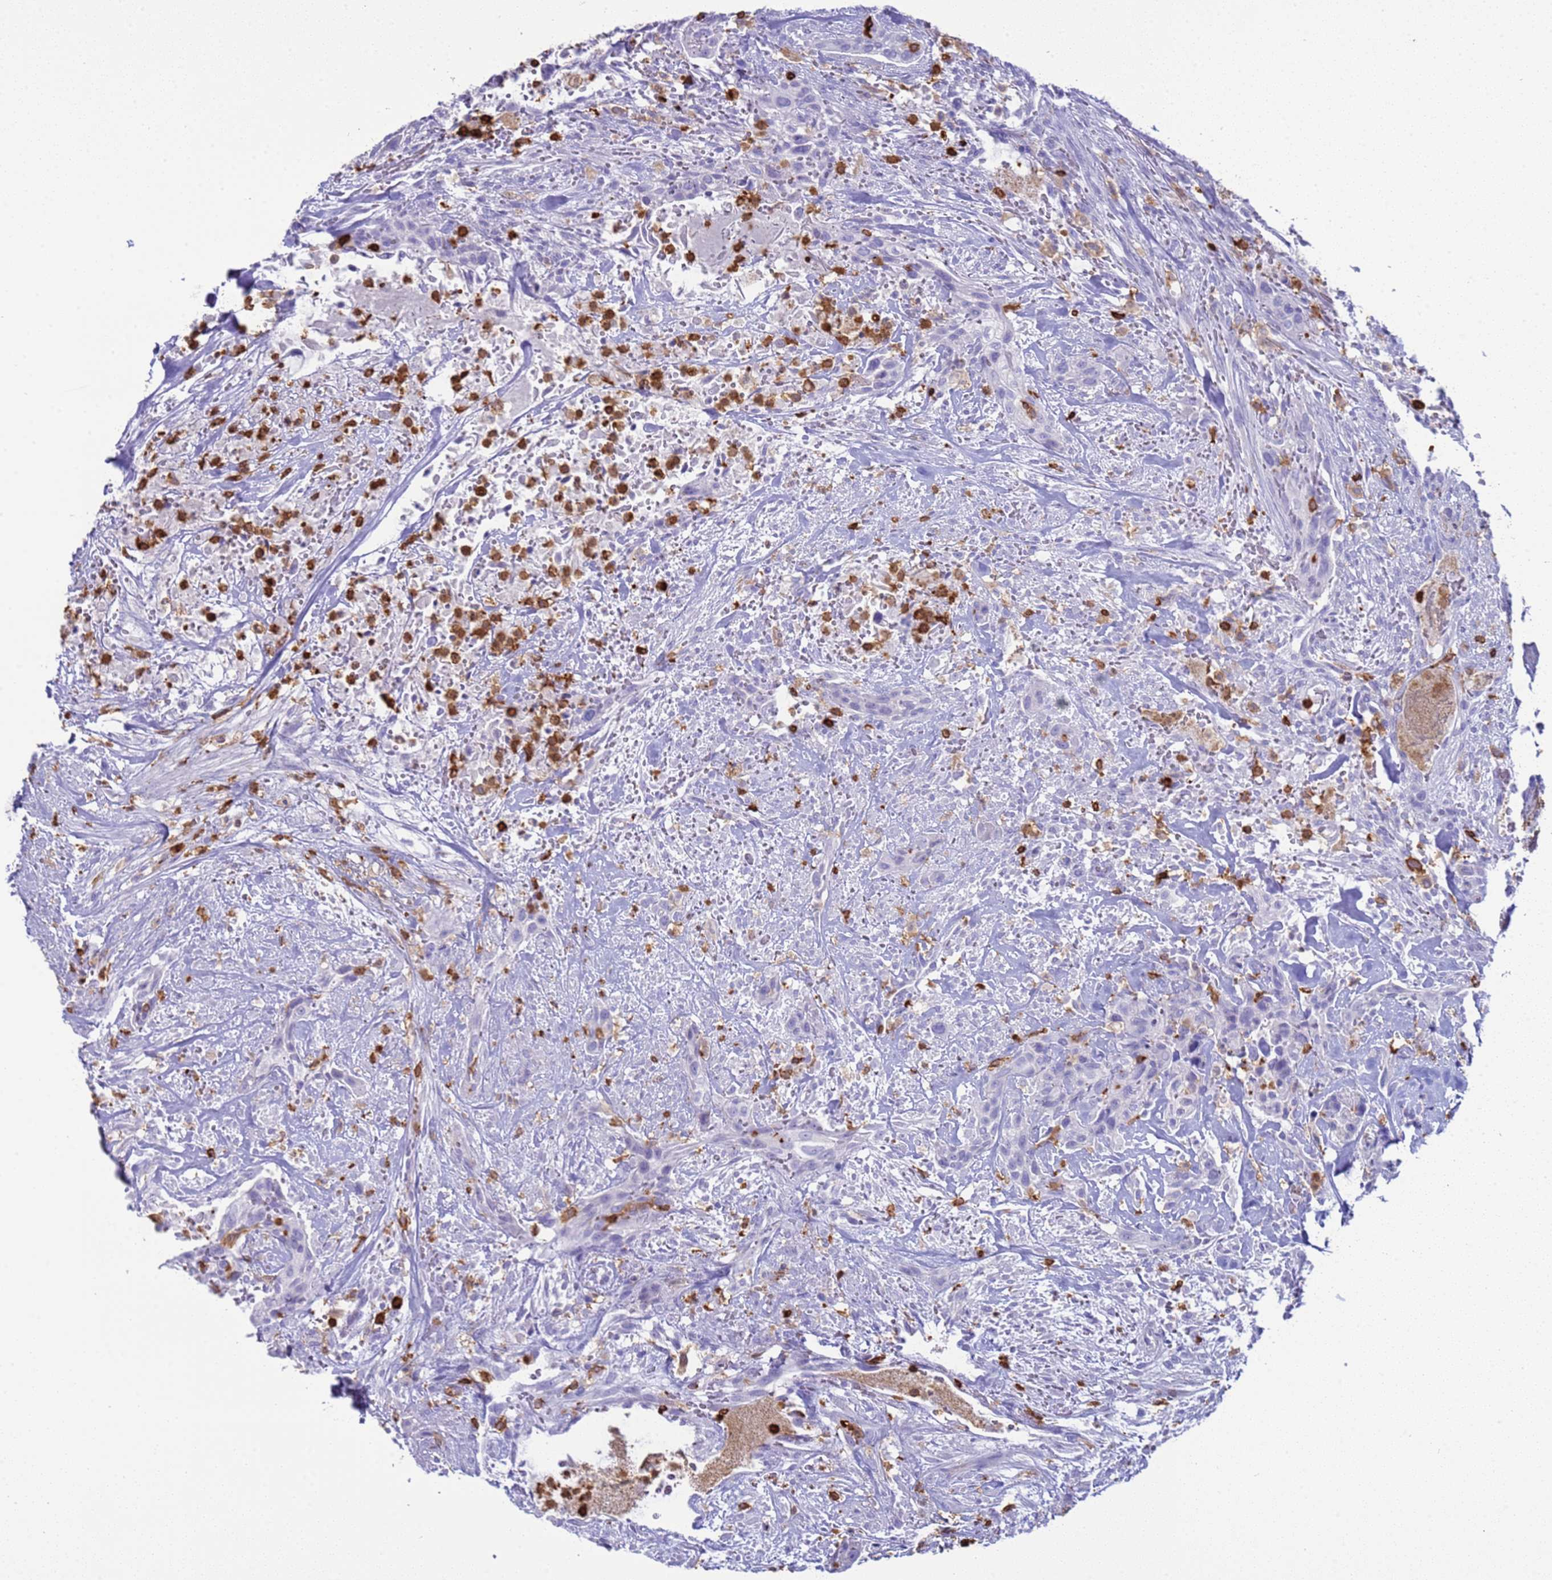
{"staining": {"intensity": "negative", "quantity": "none", "location": "none"}, "tissue": "urothelial cancer", "cell_type": "Tumor cells", "image_type": "cancer", "snomed": [{"axis": "morphology", "description": "Urothelial carcinoma, High grade"}, {"axis": "topography", "description": "Urinary bladder"}], "caption": "This is an immunohistochemistry histopathology image of urothelial cancer. There is no staining in tumor cells.", "gene": "IRF5", "patient": {"sex": "male", "age": 35}}